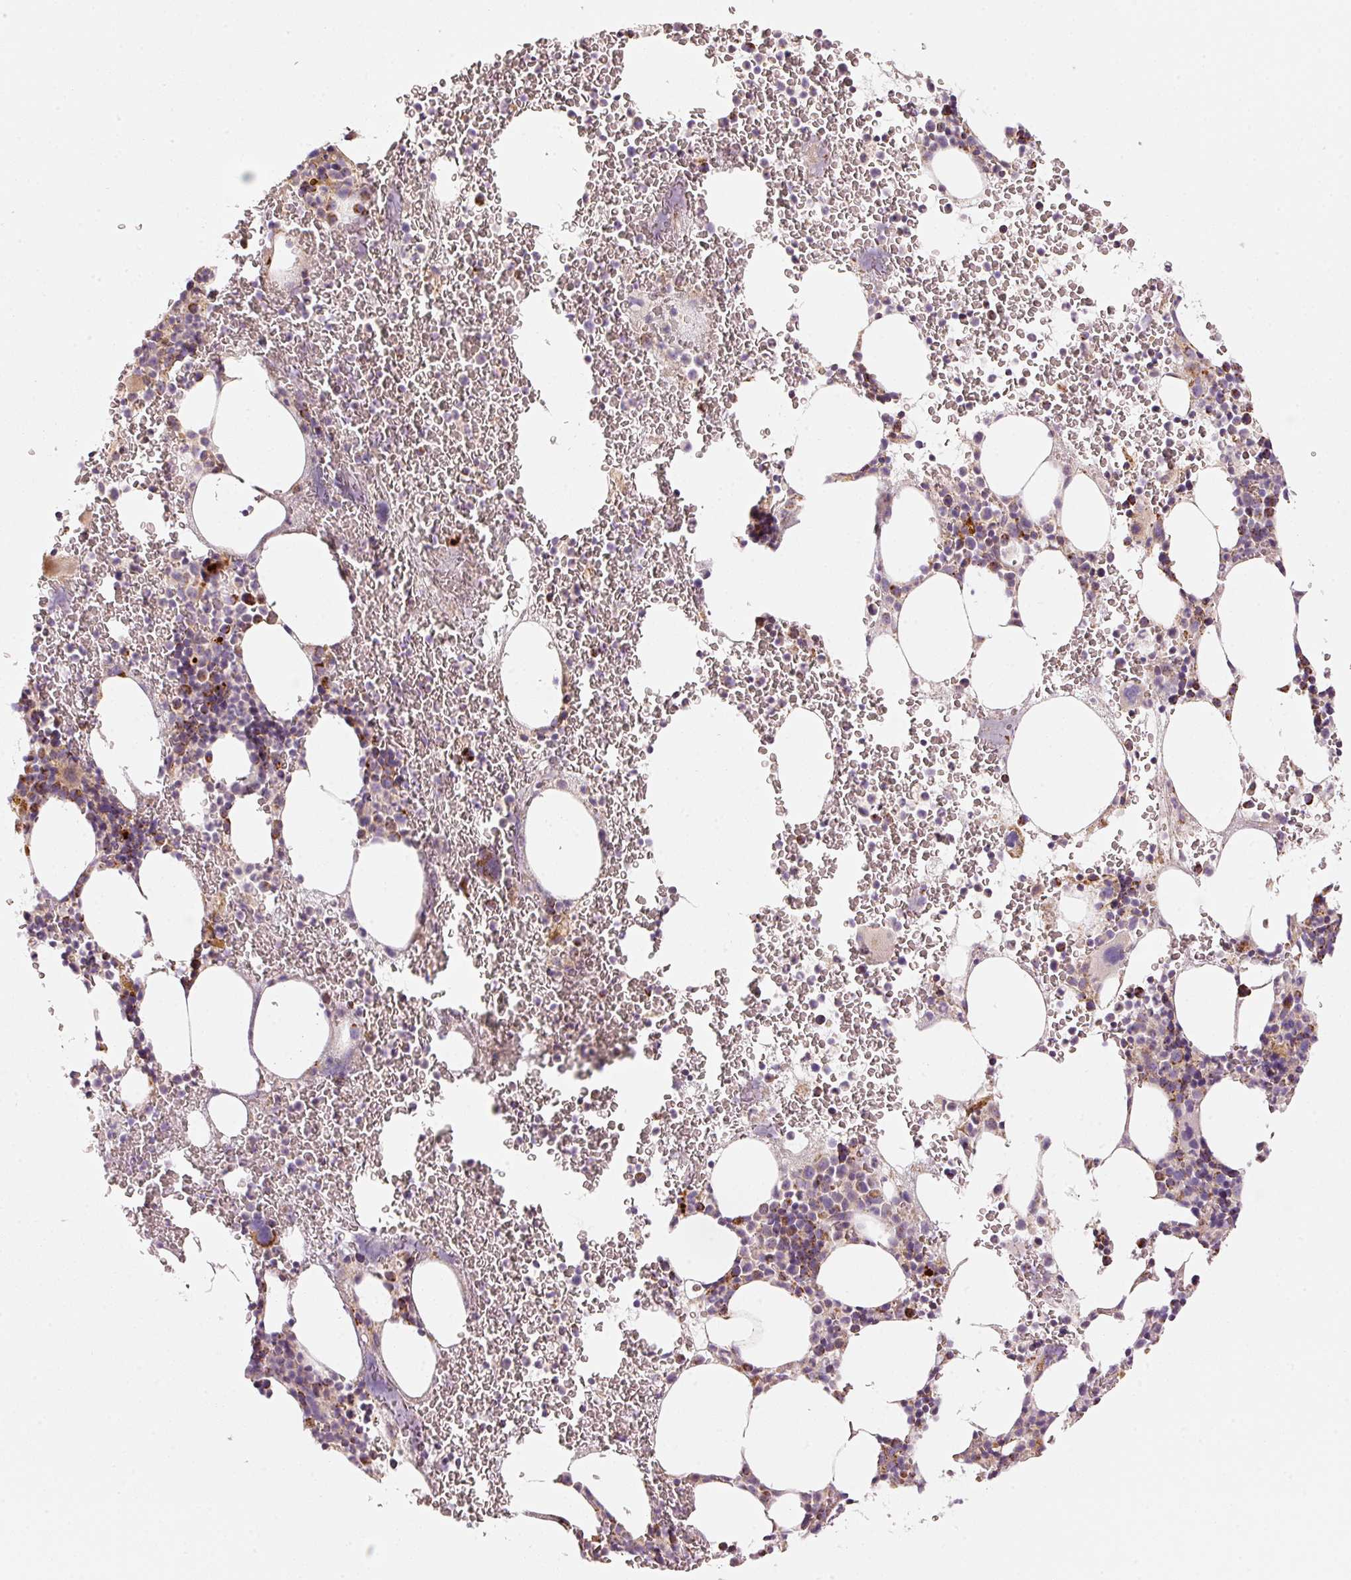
{"staining": {"intensity": "moderate", "quantity": "<25%", "location": "cytoplasmic/membranous"}, "tissue": "bone marrow", "cell_type": "Hematopoietic cells", "image_type": "normal", "snomed": [{"axis": "morphology", "description": "Normal tissue, NOS"}, {"axis": "topography", "description": "Bone marrow"}], "caption": "Bone marrow stained for a protein (brown) reveals moderate cytoplasmic/membranous positive staining in about <25% of hematopoietic cells.", "gene": "C17orf98", "patient": {"sex": "male", "age": 62}}